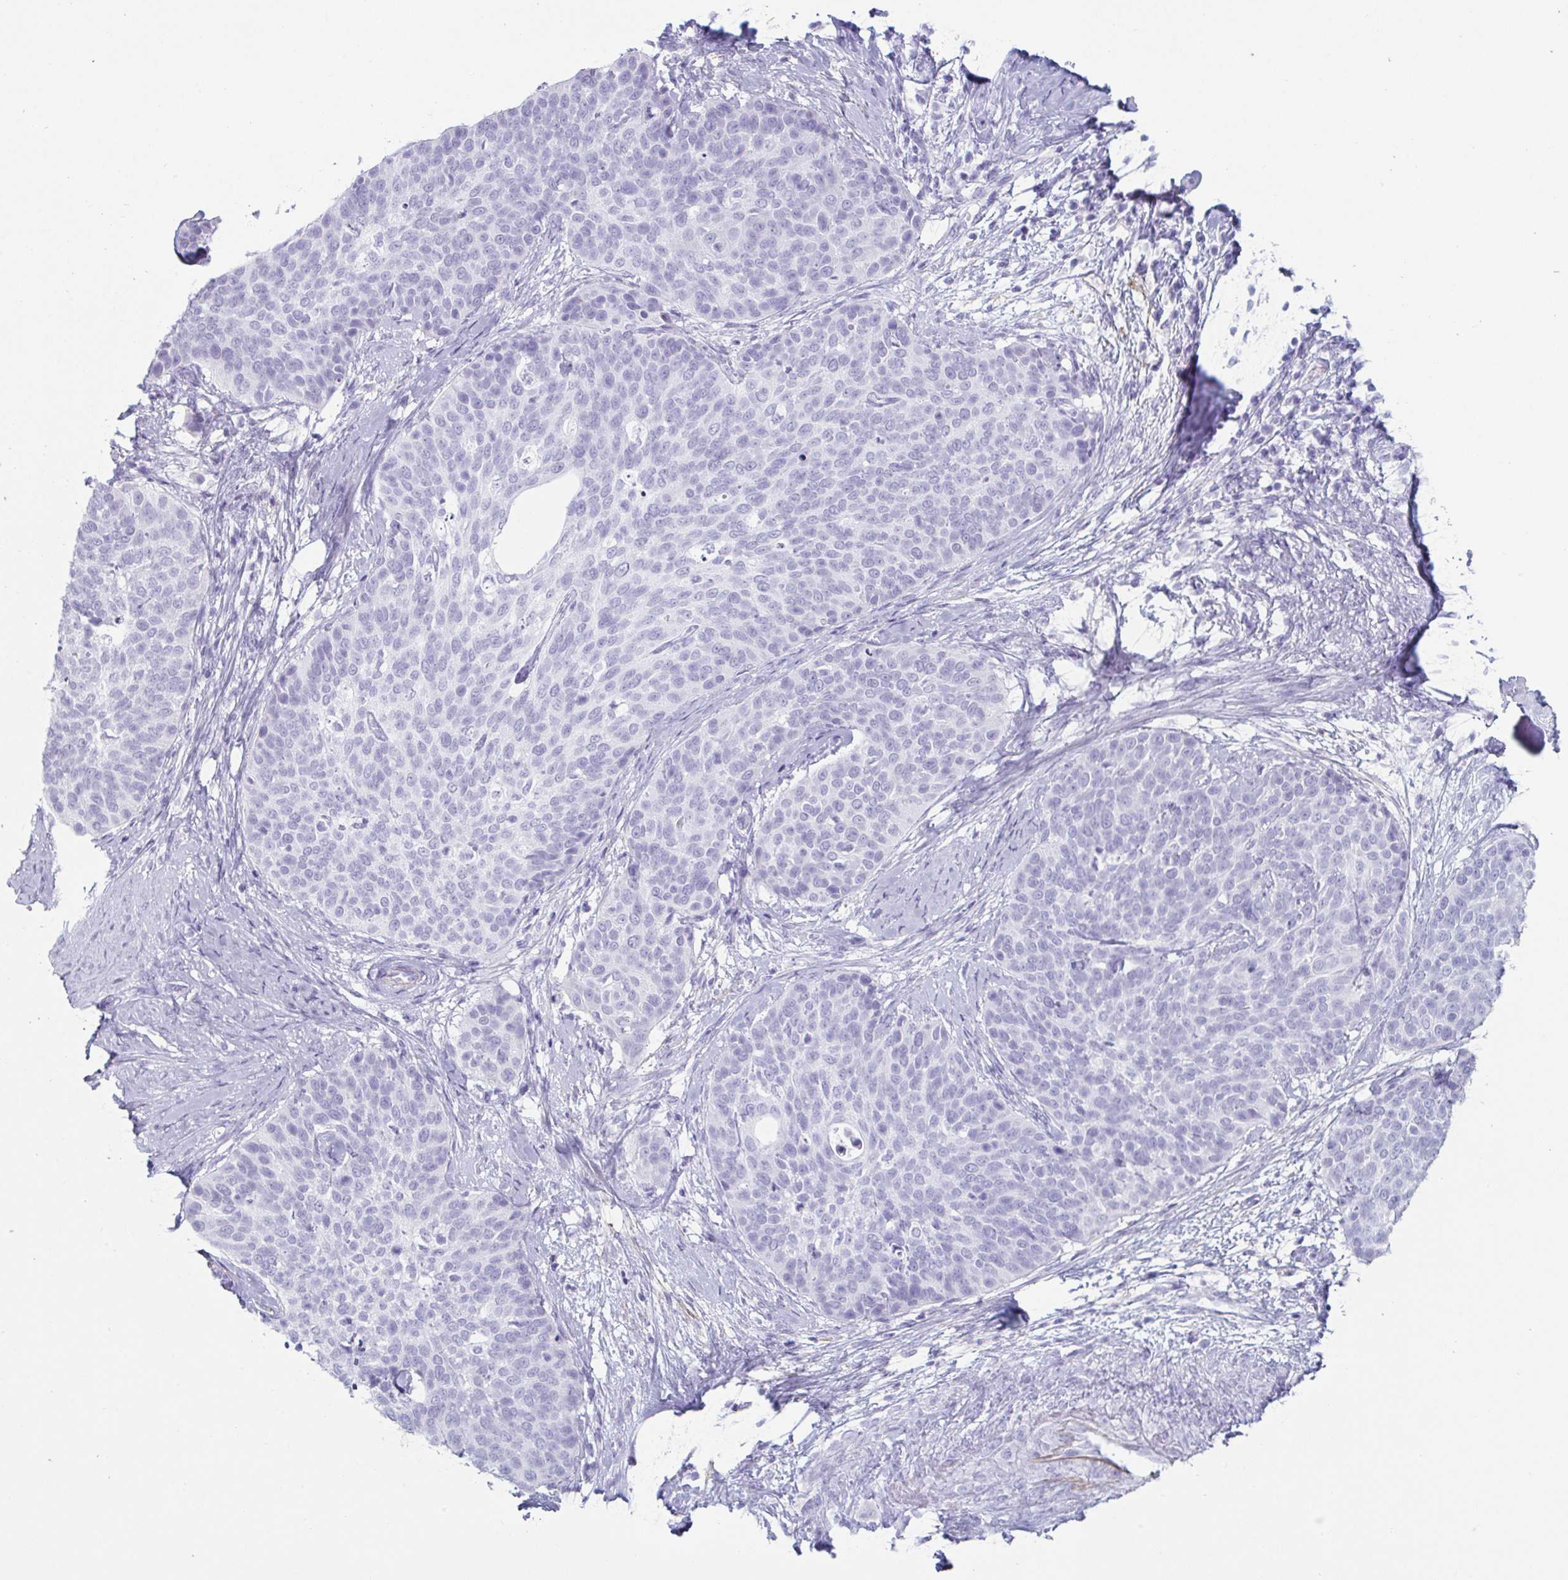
{"staining": {"intensity": "negative", "quantity": "none", "location": "none"}, "tissue": "cervical cancer", "cell_type": "Tumor cells", "image_type": "cancer", "snomed": [{"axis": "morphology", "description": "Squamous cell carcinoma, NOS"}, {"axis": "topography", "description": "Cervix"}], "caption": "The photomicrograph reveals no significant positivity in tumor cells of cervical cancer.", "gene": "CREG2", "patient": {"sex": "female", "age": 69}}